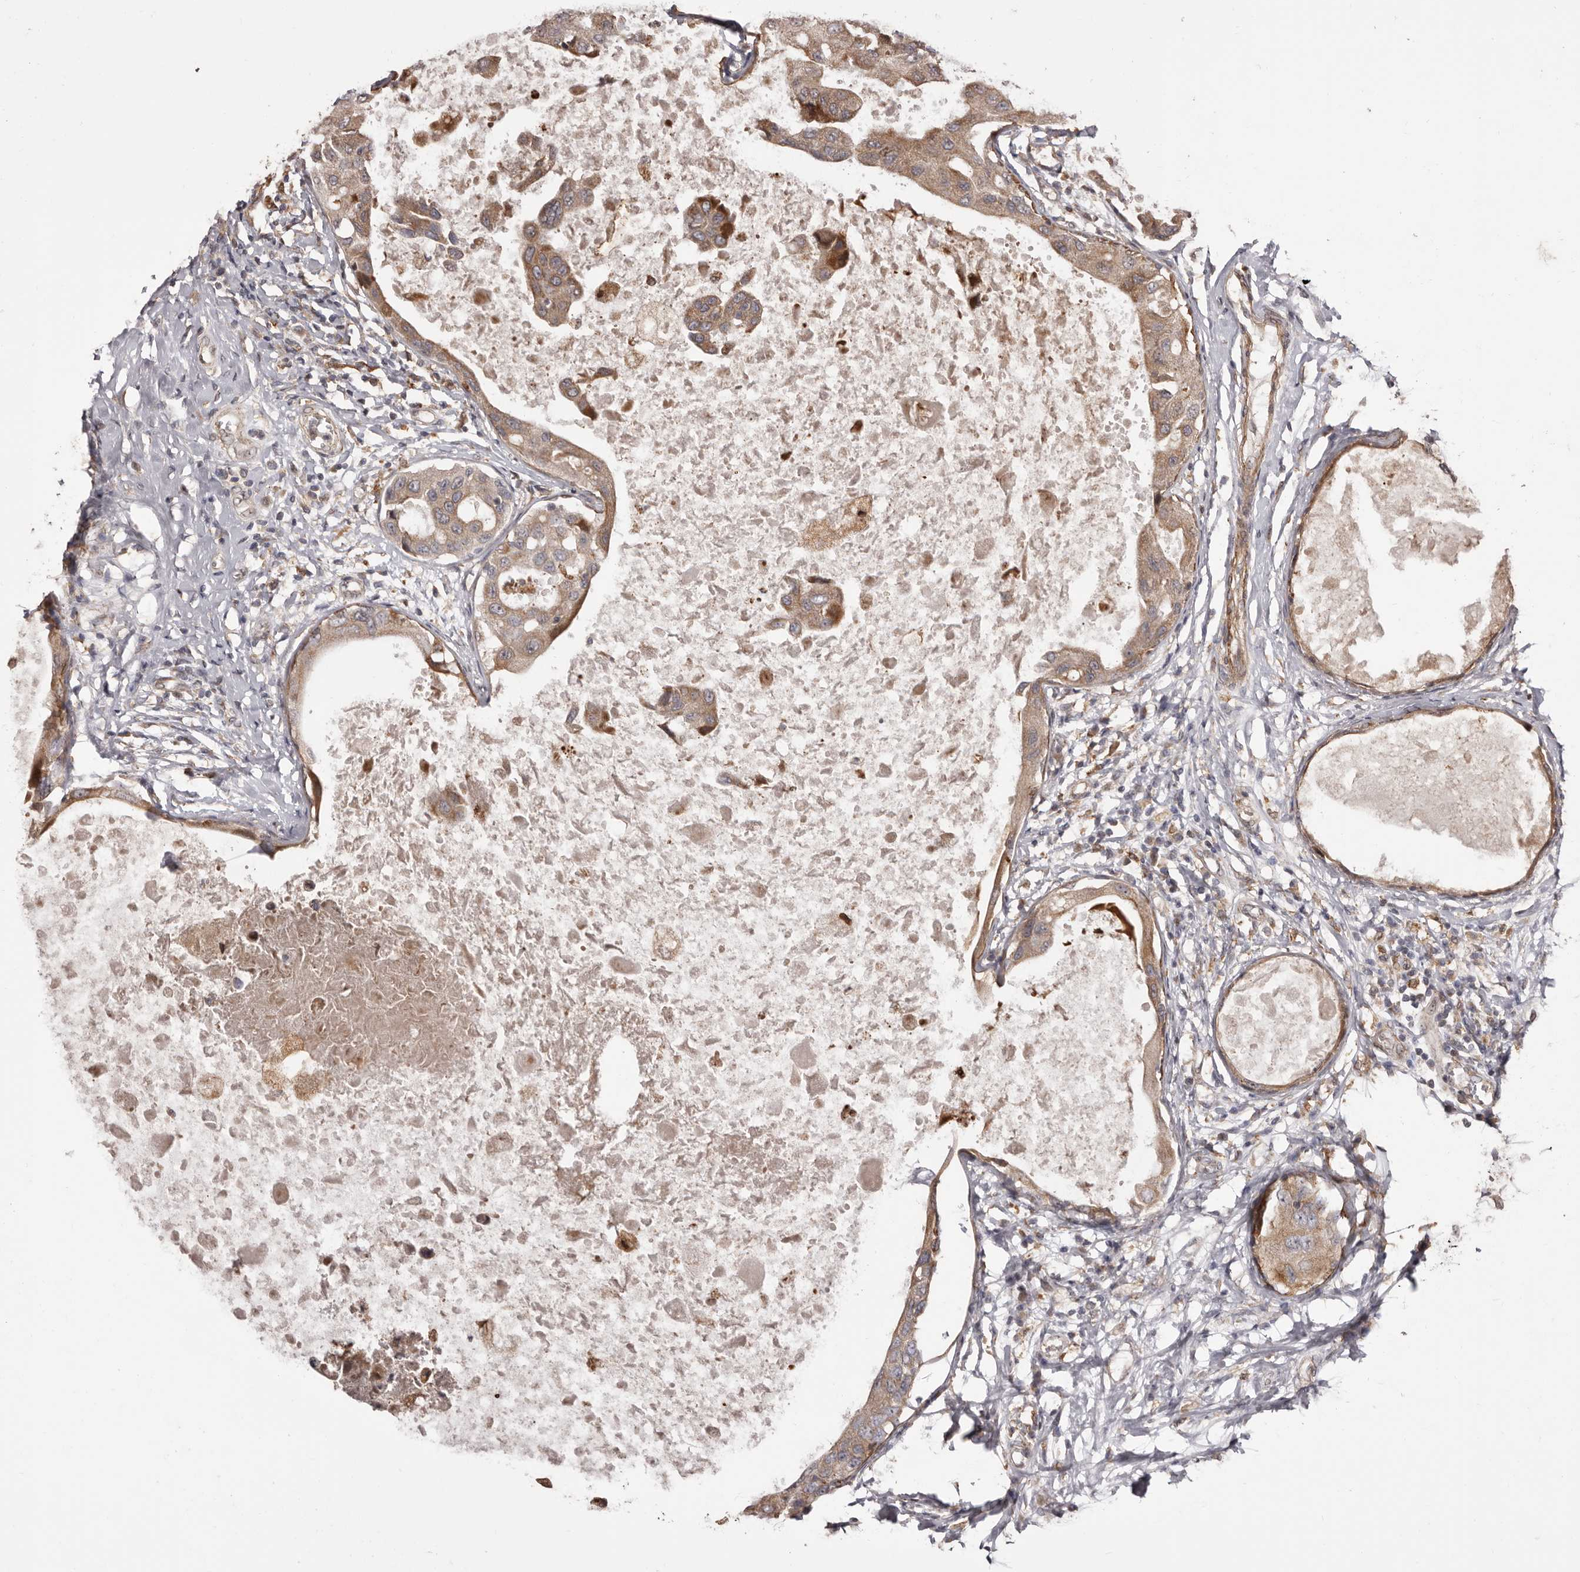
{"staining": {"intensity": "moderate", "quantity": ">75%", "location": "cytoplasmic/membranous"}, "tissue": "breast cancer", "cell_type": "Tumor cells", "image_type": "cancer", "snomed": [{"axis": "morphology", "description": "Duct carcinoma"}, {"axis": "topography", "description": "Breast"}], "caption": "High-power microscopy captured an immunohistochemistry (IHC) histopathology image of breast infiltrating ductal carcinoma, revealing moderate cytoplasmic/membranous expression in about >75% of tumor cells.", "gene": "ZCCHC7", "patient": {"sex": "female", "age": 27}}